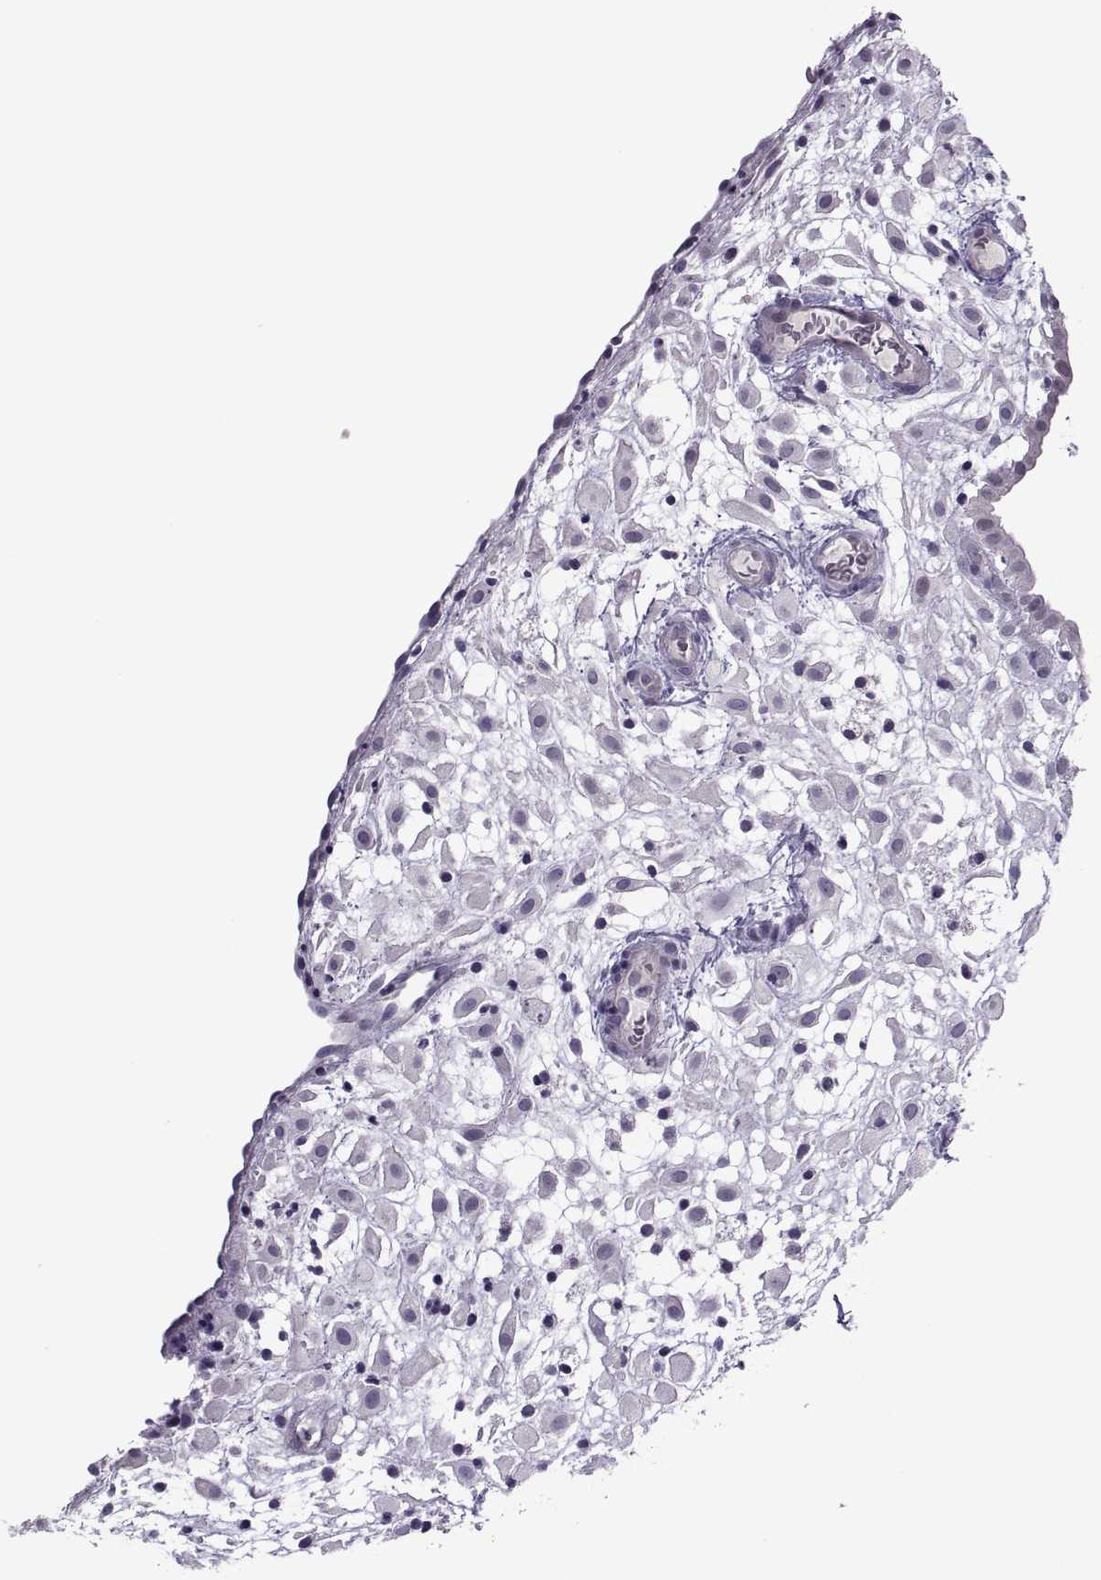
{"staining": {"intensity": "negative", "quantity": "none", "location": "none"}, "tissue": "placenta", "cell_type": "Decidual cells", "image_type": "normal", "snomed": [{"axis": "morphology", "description": "Normal tissue, NOS"}, {"axis": "topography", "description": "Placenta"}], "caption": "IHC micrograph of benign placenta: placenta stained with DAB (3,3'-diaminobenzidine) shows no significant protein staining in decidual cells.", "gene": "ASRGL1", "patient": {"sex": "female", "age": 24}}